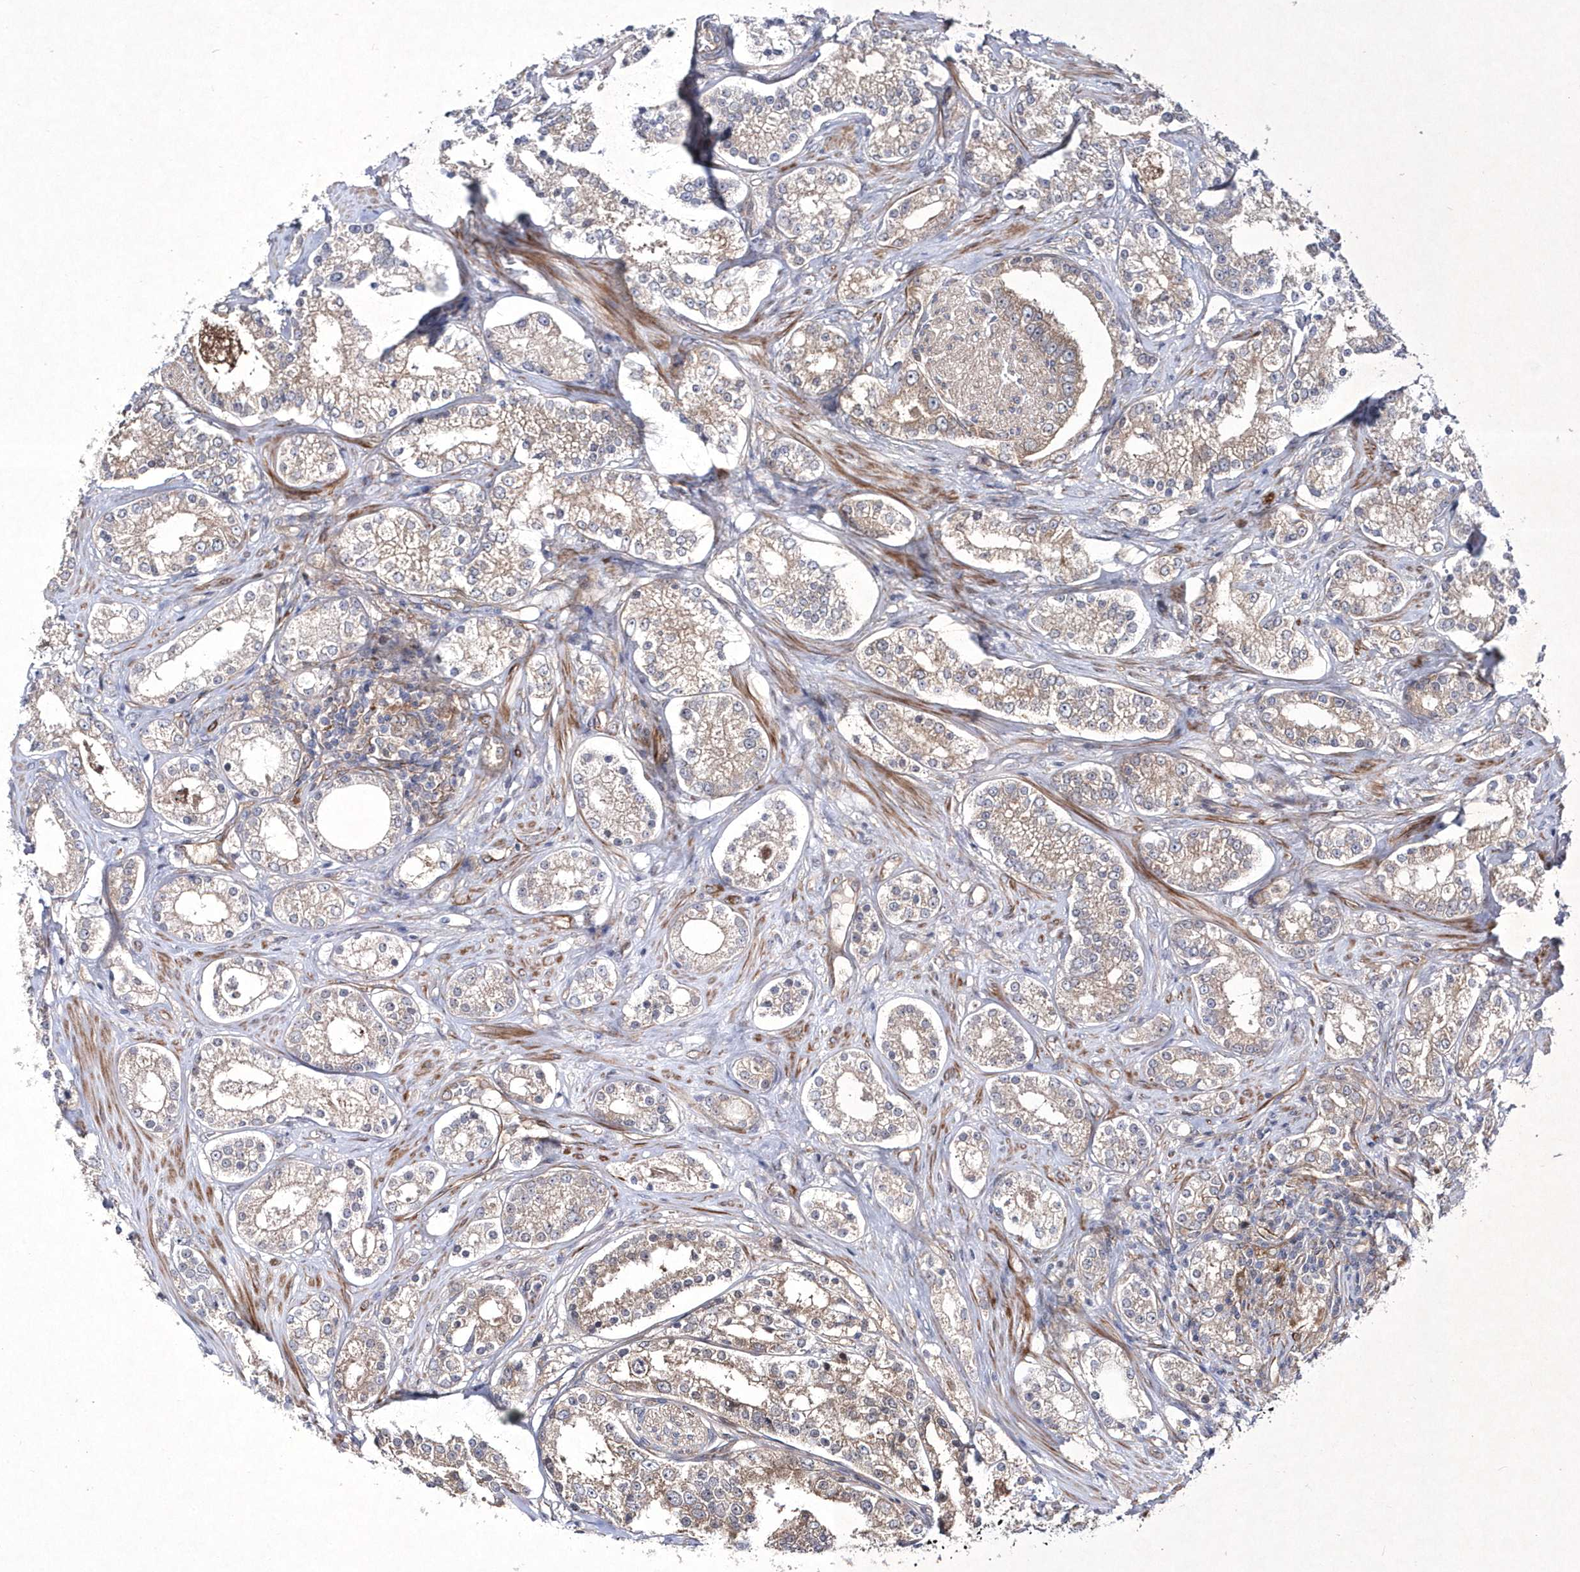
{"staining": {"intensity": "weak", "quantity": "<25%", "location": "cytoplasmic/membranous"}, "tissue": "prostate cancer", "cell_type": "Tumor cells", "image_type": "cancer", "snomed": [{"axis": "morphology", "description": "Normal tissue, NOS"}, {"axis": "morphology", "description": "Adenocarcinoma, High grade"}, {"axis": "topography", "description": "Prostate"}], "caption": "Prostate cancer was stained to show a protein in brown. There is no significant expression in tumor cells.", "gene": "DSPP", "patient": {"sex": "male", "age": 83}}